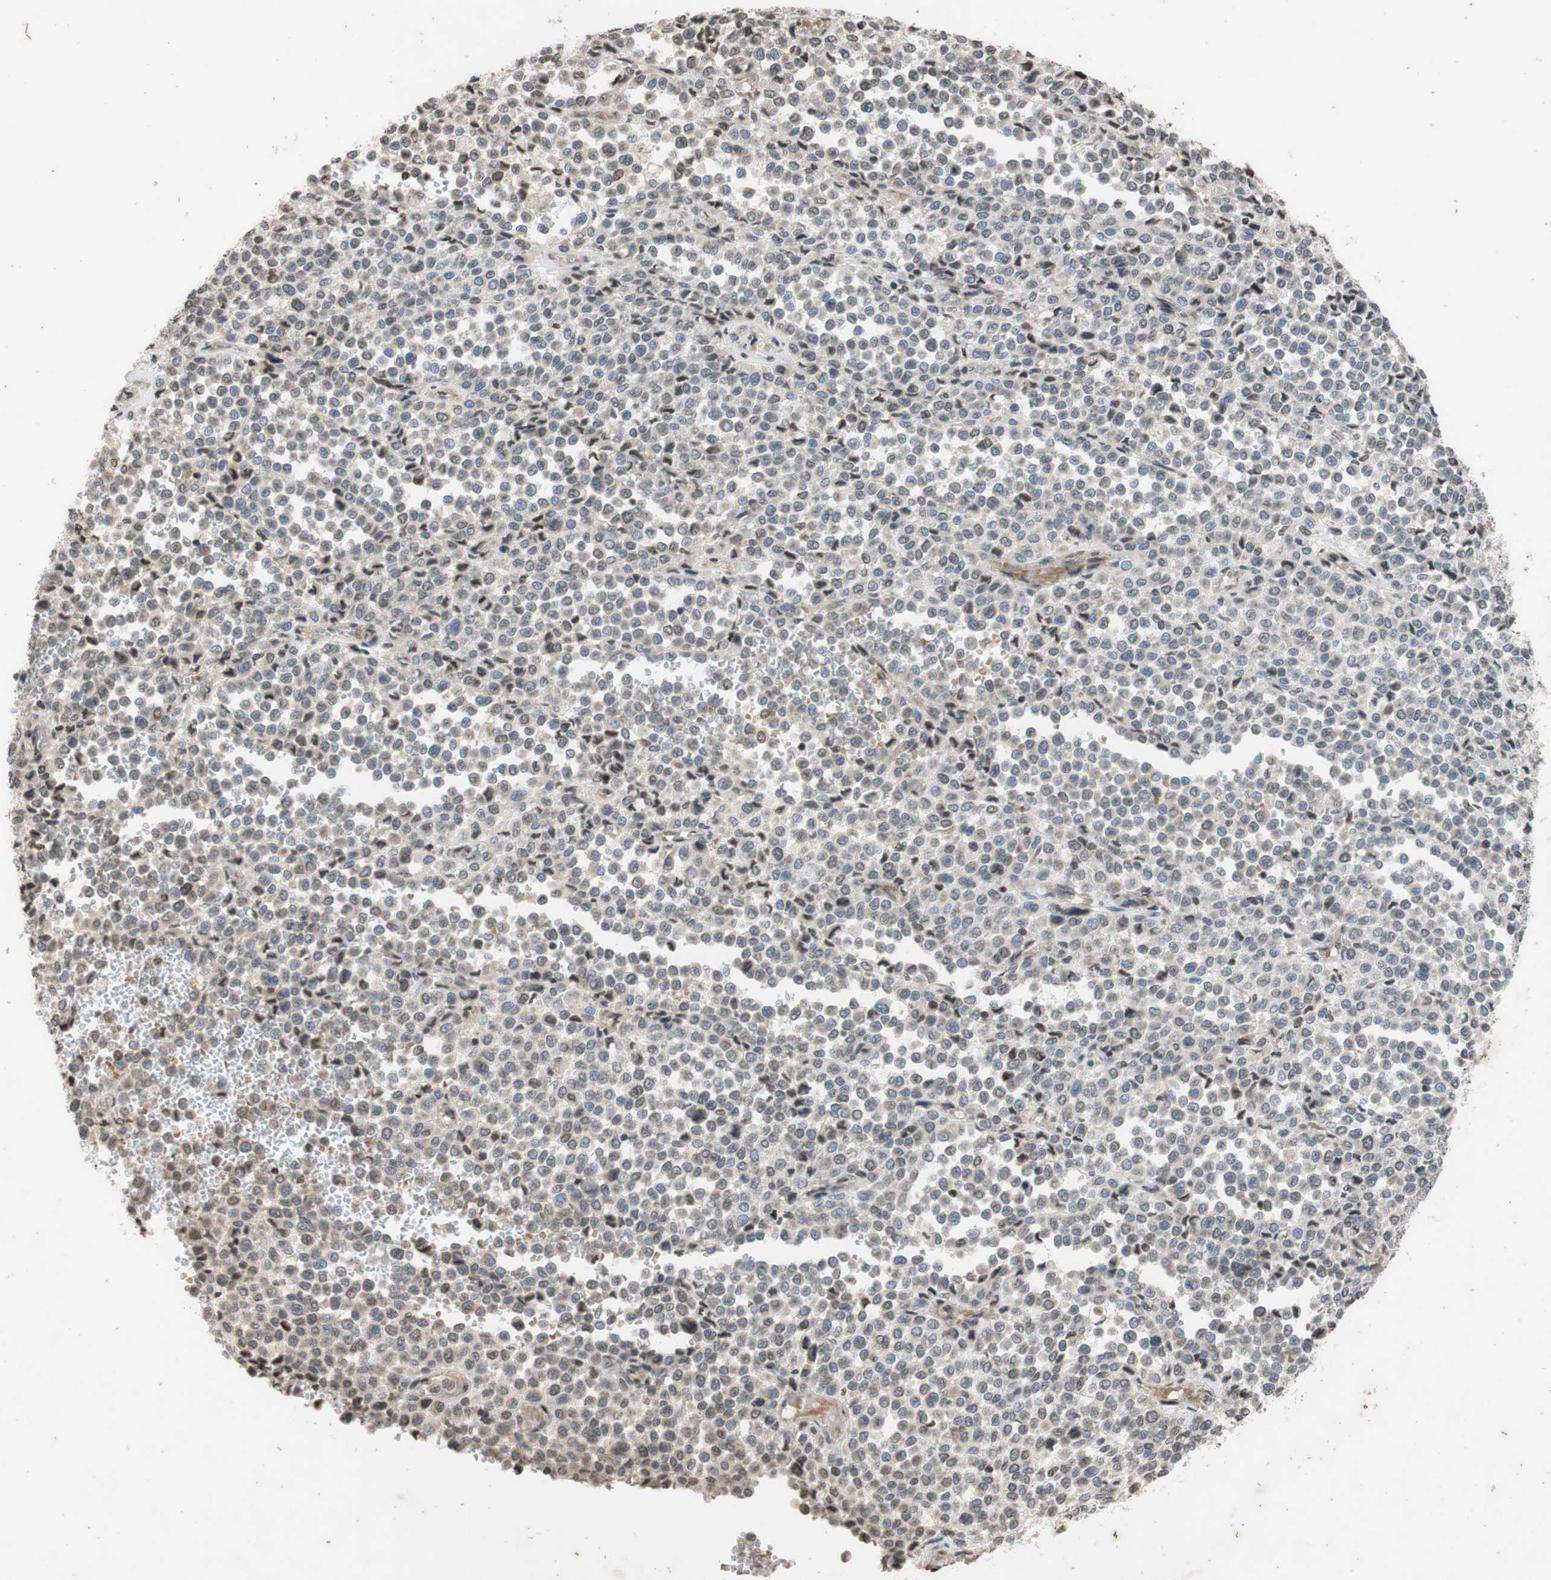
{"staining": {"intensity": "weak", "quantity": "<25%", "location": "cytoplasmic/membranous"}, "tissue": "melanoma", "cell_type": "Tumor cells", "image_type": "cancer", "snomed": [{"axis": "morphology", "description": "Malignant melanoma, Metastatic site"}, {"axis": "topography", "description": "Pancreas"}], "caption": "There is no significant positivity in tumor cells of malignant melanoma (metastatic site).", "gene": "MCM6", "patient": {"sex": "female", "age": 30}}